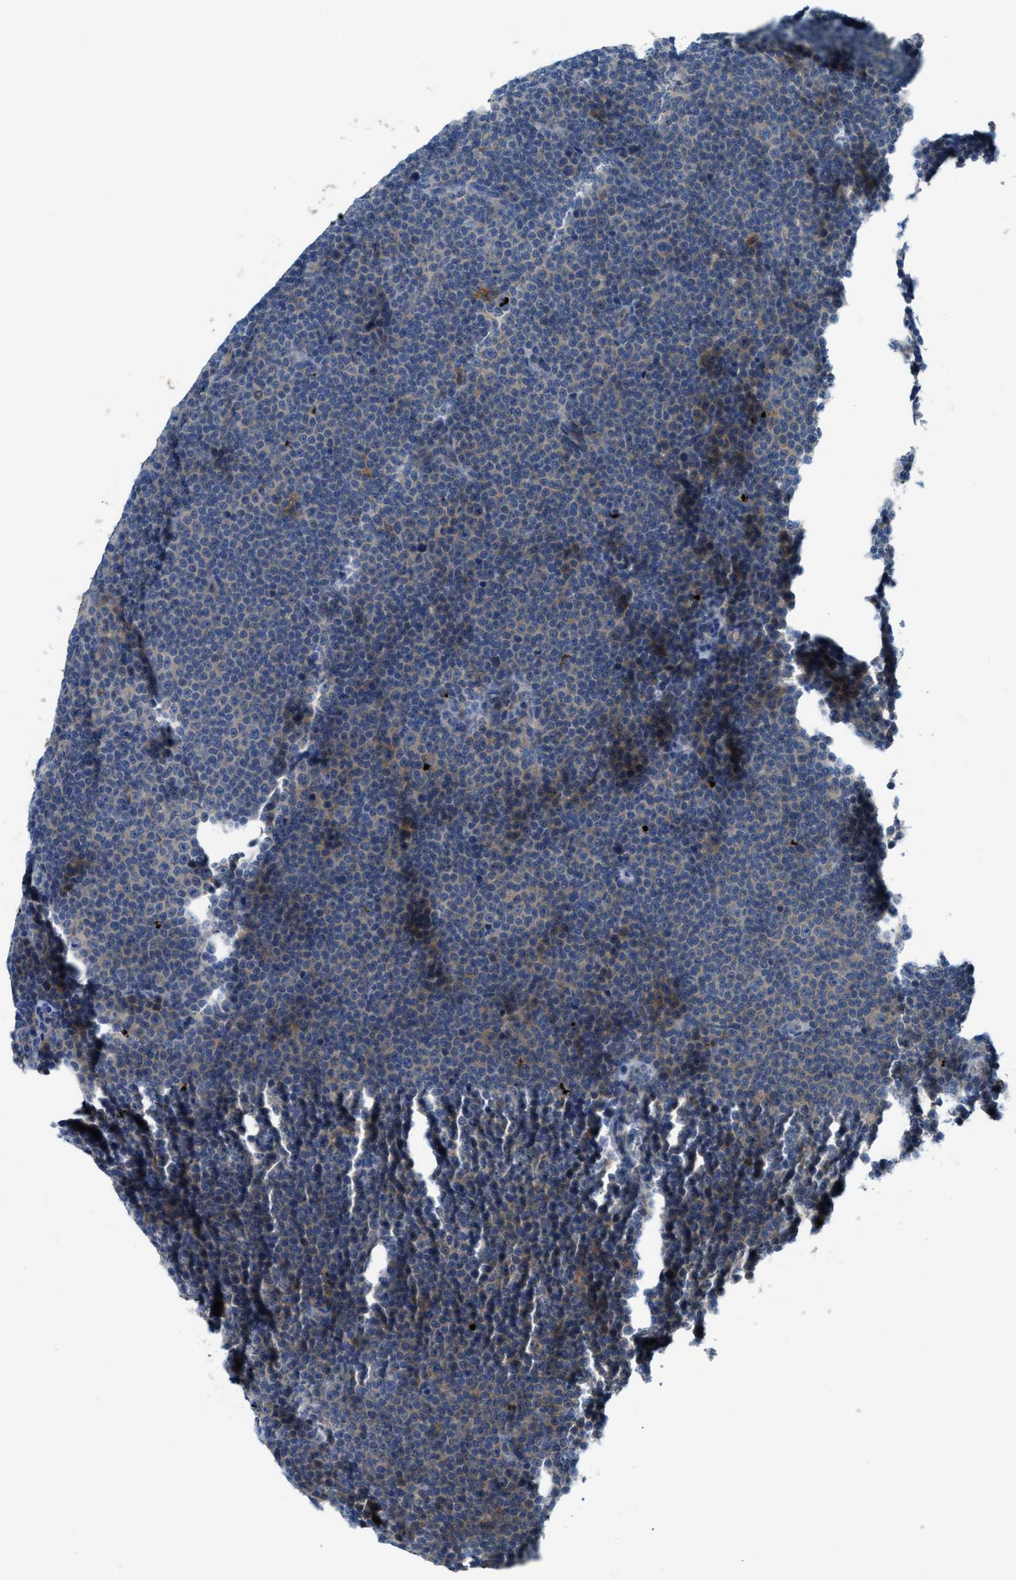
{"staining": {"intensity": "negative", "quantity": "none", "location": "none"}, "tissue": "lymphoma", "cell_type": "Tumor cells", "image_type": "cancer", "snomed": [{"axis": "morphology", "description": "Malignant lymphoma, non-Hodgkin's type, Low grade"}, {"axis": "topography", "description": "Lymph node"}], "caption": "Immunohistochemistry (IHC) micrograph of neoplastic tissue: human malignant lymphoma, non-Hodgkin's type (low-grade) stained with DAB (3,3'-diaminobenzidine) shows no significant protein staining in tumor cells. (Stains: DAB (3,3'-diaminobenzidine) immunohistochemistry with hematoxylin counter stain, Microscopy: brightfield microscopy at high magnification).", "gene": "KLHDC10", "patient": {"sex": "female", "age": 67}}